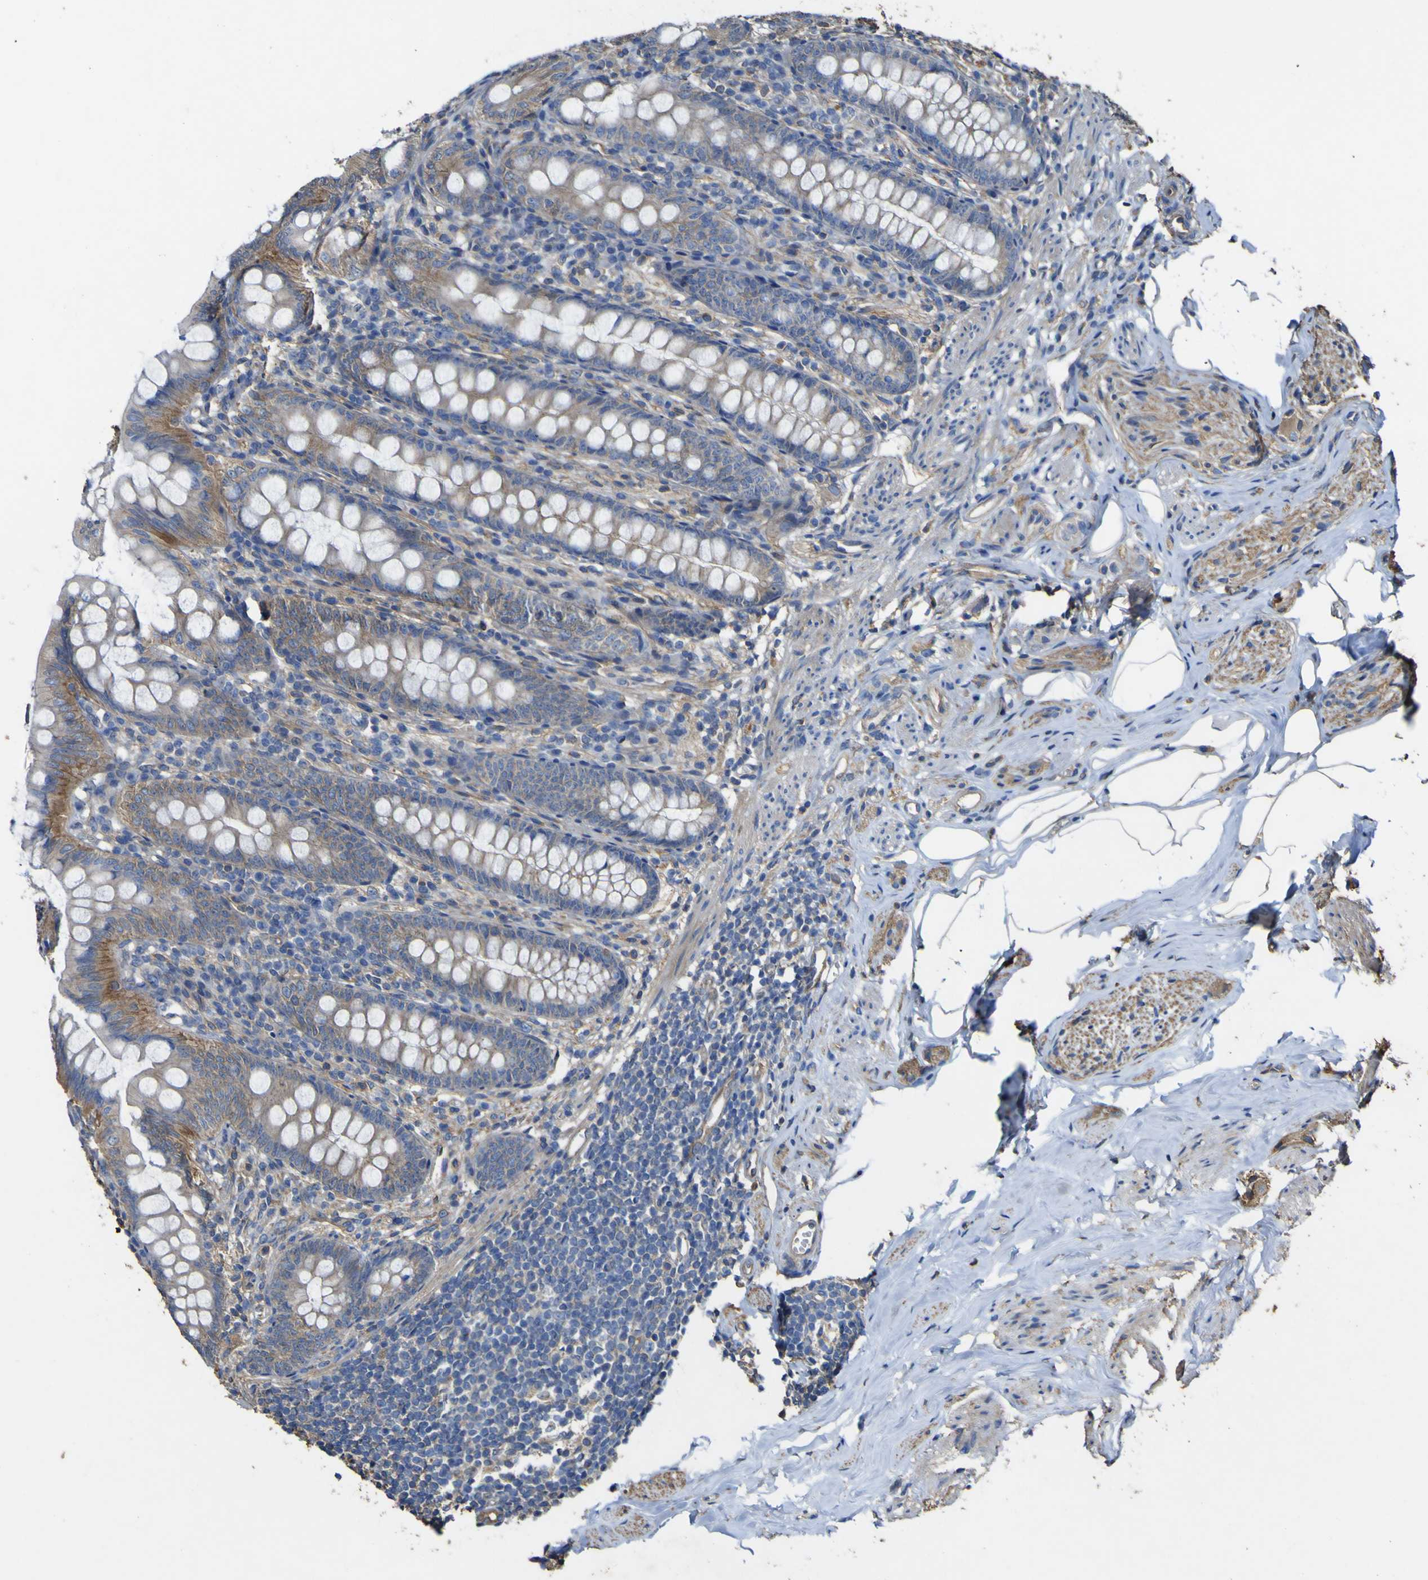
{"staining": {"intensity": "moderate", "quantity": ">75%", "location": "cytoplasmic/membranous"}, "tissue": "appendix", "cell_type": "Glandular cells", "image_type": "normal", "snomed": [{"axis": "morphology", "description": "Normal tissue, NOS"}, {"axis": "topography", "description": "Appendix"}], "caption": "An image of appendix stained for a protein exhibits moderate cytoplasmic/membranous brown staining in glandular cells. (DAB (3,3'-diaminobenzidine) = brown stain, brightfield microscopy at high magnification).", "gene": "TNFSF15", "patient": {"sex": "female", "age": 77}}